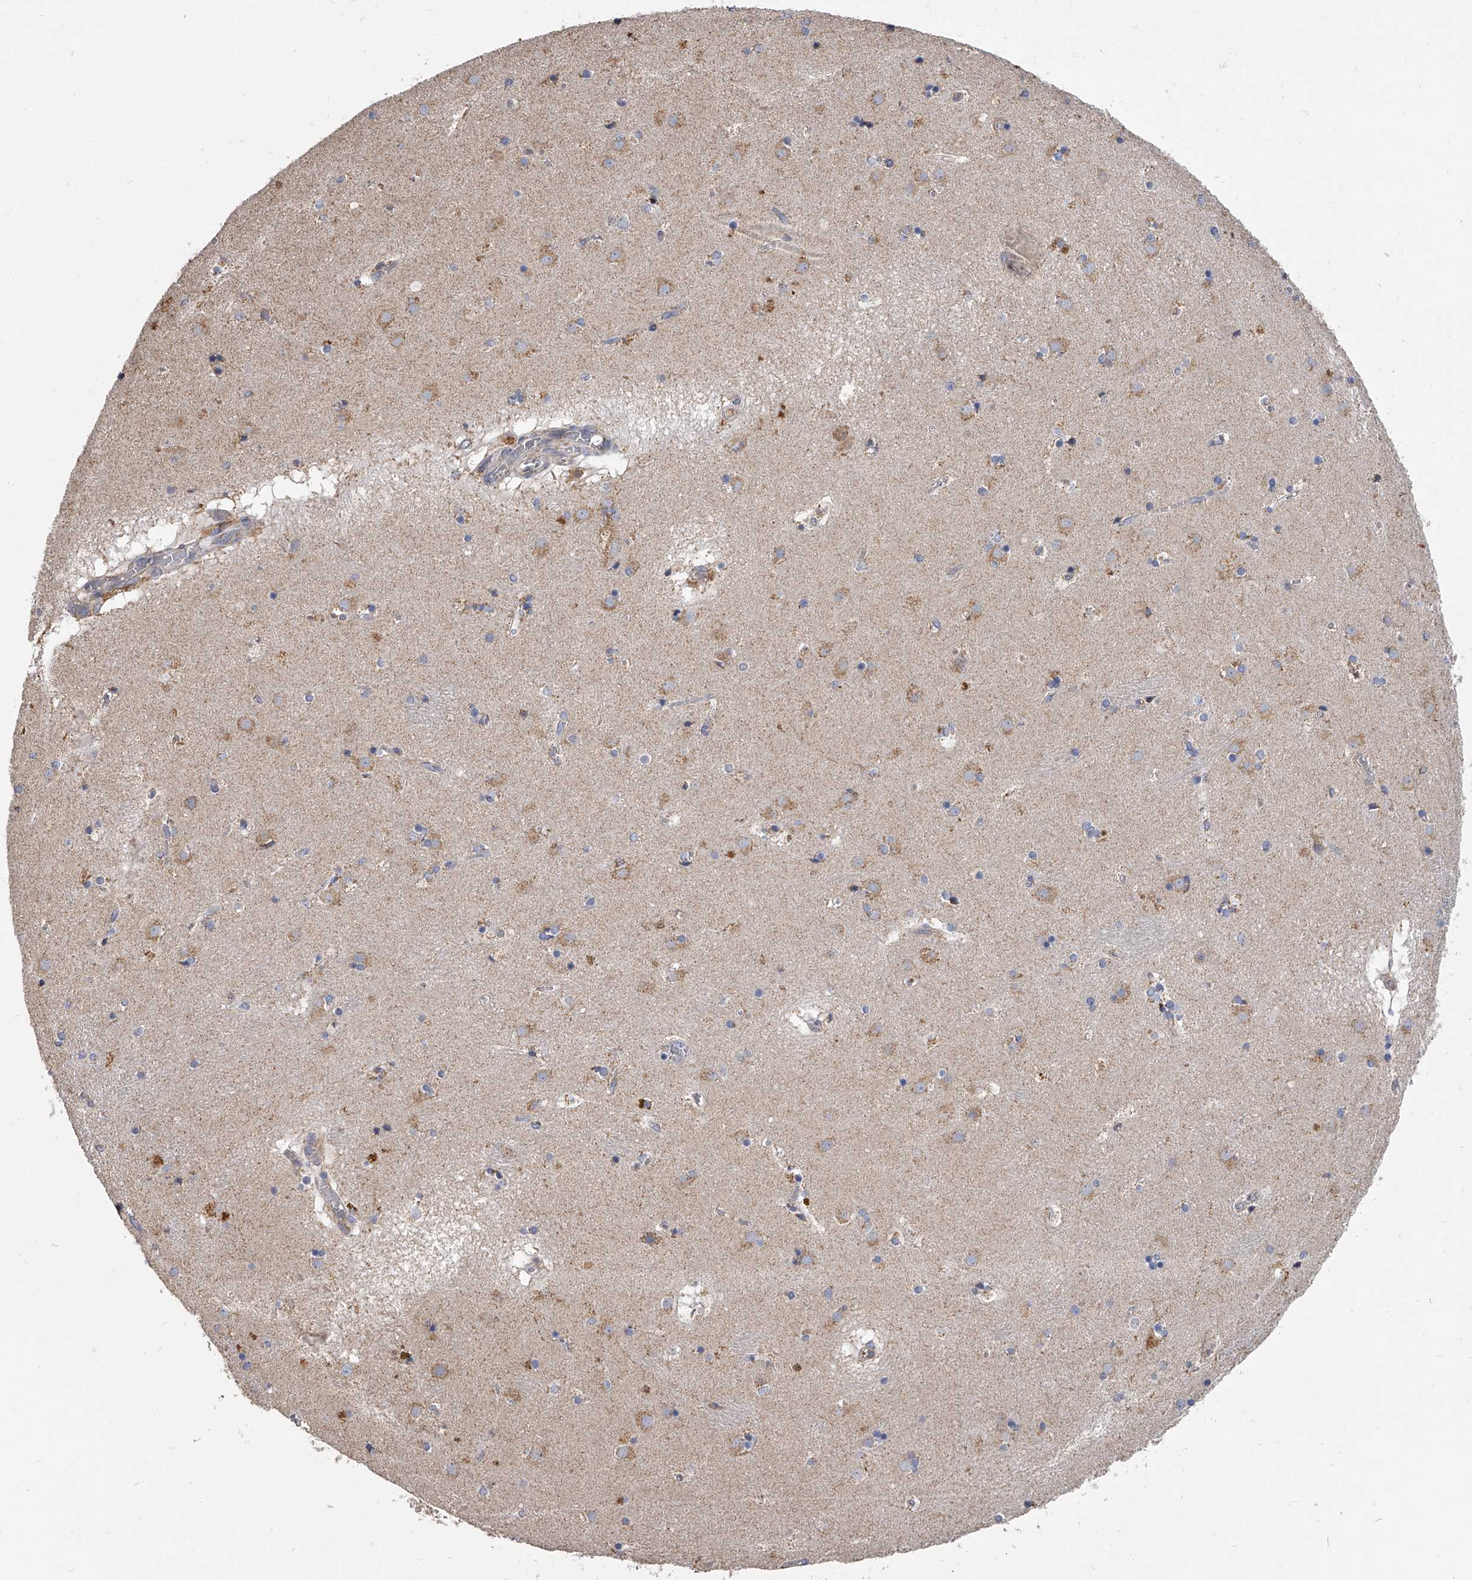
{"staining": {"intensity": "negative", "quantity": "none", "location": "none"}, "tissue": "caudate", "cell_type": "Glial cells", "image_type": "normal", "snomed": [{"axis": "morphology", "description": "Normal tissue, NOS"}, {"axis": "topography", "description": "Lateral ventricle wall"}], "caption": "This is an immunohistochemistry photomicrograph of benign caudate. There is no expression in glial cells.", "gene": "MRPL28", "patient": {"sex": "male", "age": 70}}